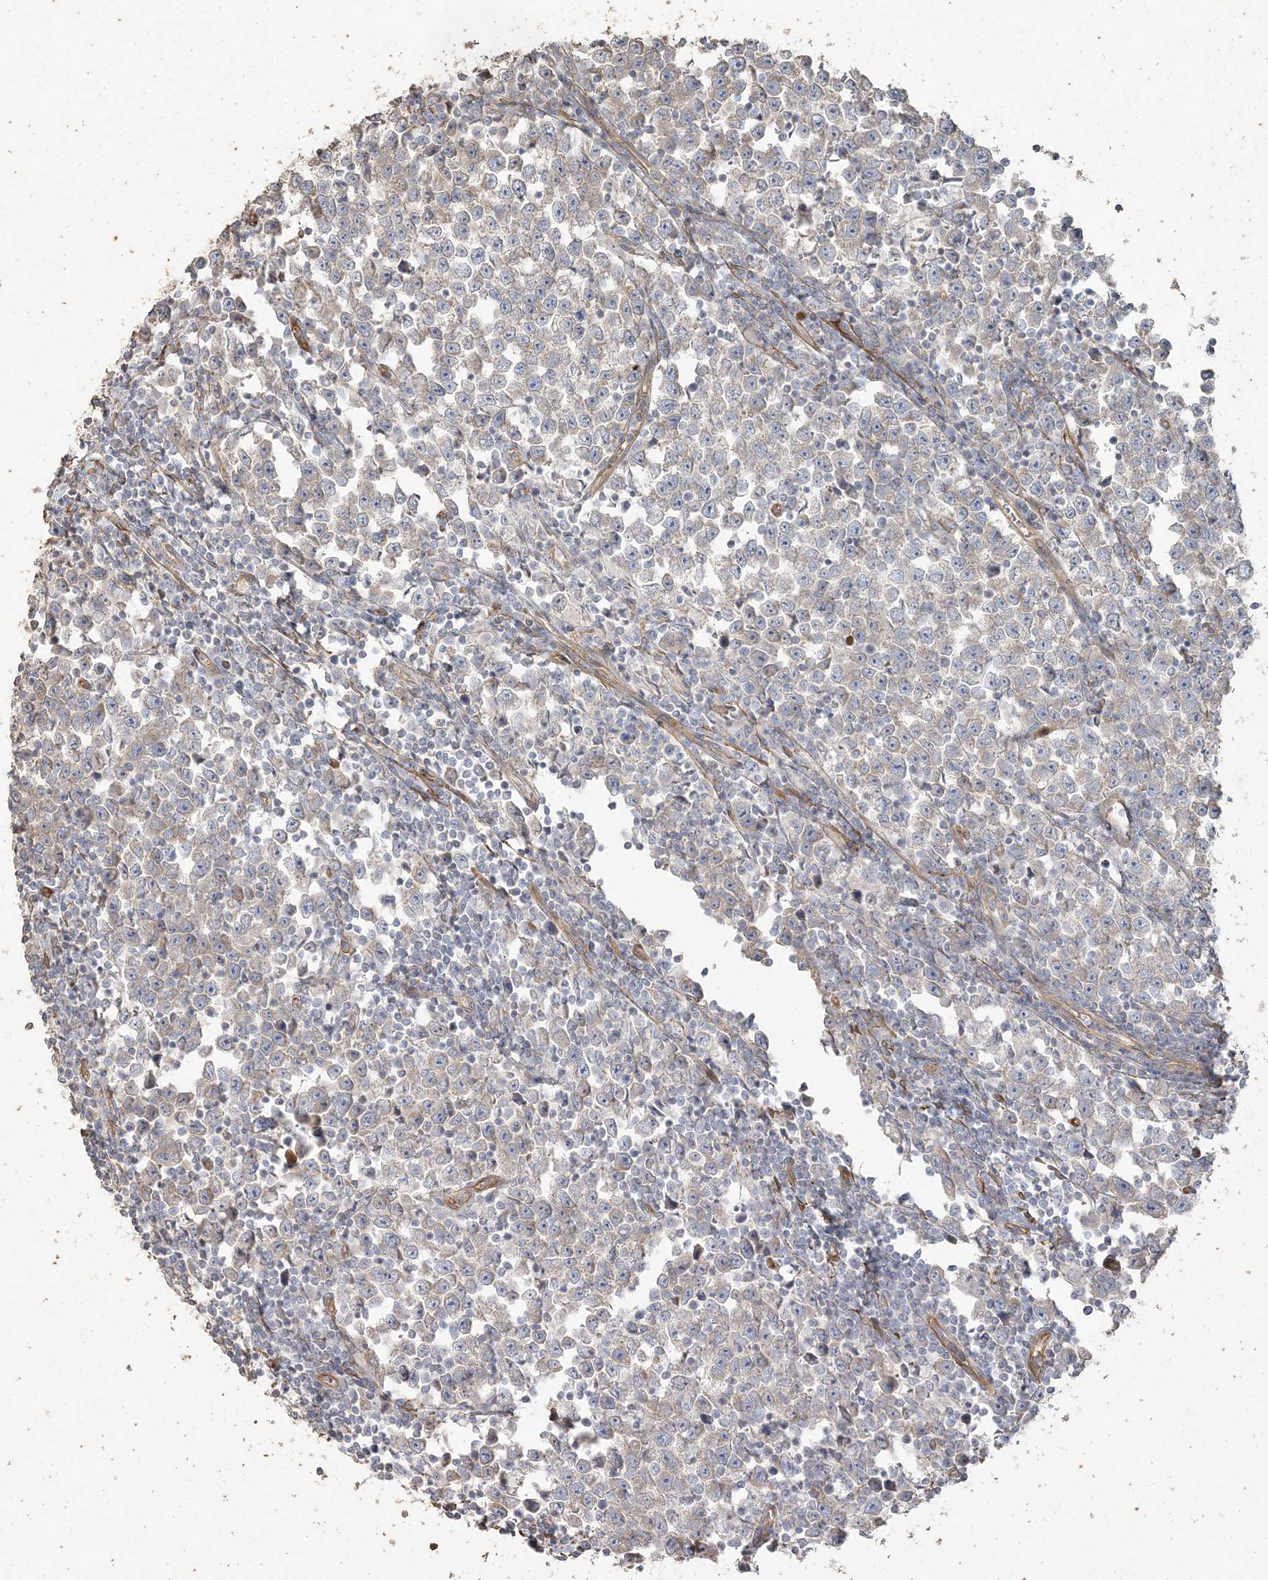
{"staining": {"intensity": "negative", "quantity": "none", "location": "none"}, "tissue": "testis cancer", "cell_type": "Tumor cells", "image_type": "cancer", "snomed": [{"axis": "morphology", "description": "Normal tissue, NOS"}, {"axis": "morphology", "description": "Seminoma, NOS"}, {"axis": "topography", "description": "Testis"}], "caption": "Tumor cells are negative for protein expression in human testis cancer. Nuclei are stained in blue.", "gene": "RNF145", "patient": {"sex": "male", "age": 43}}